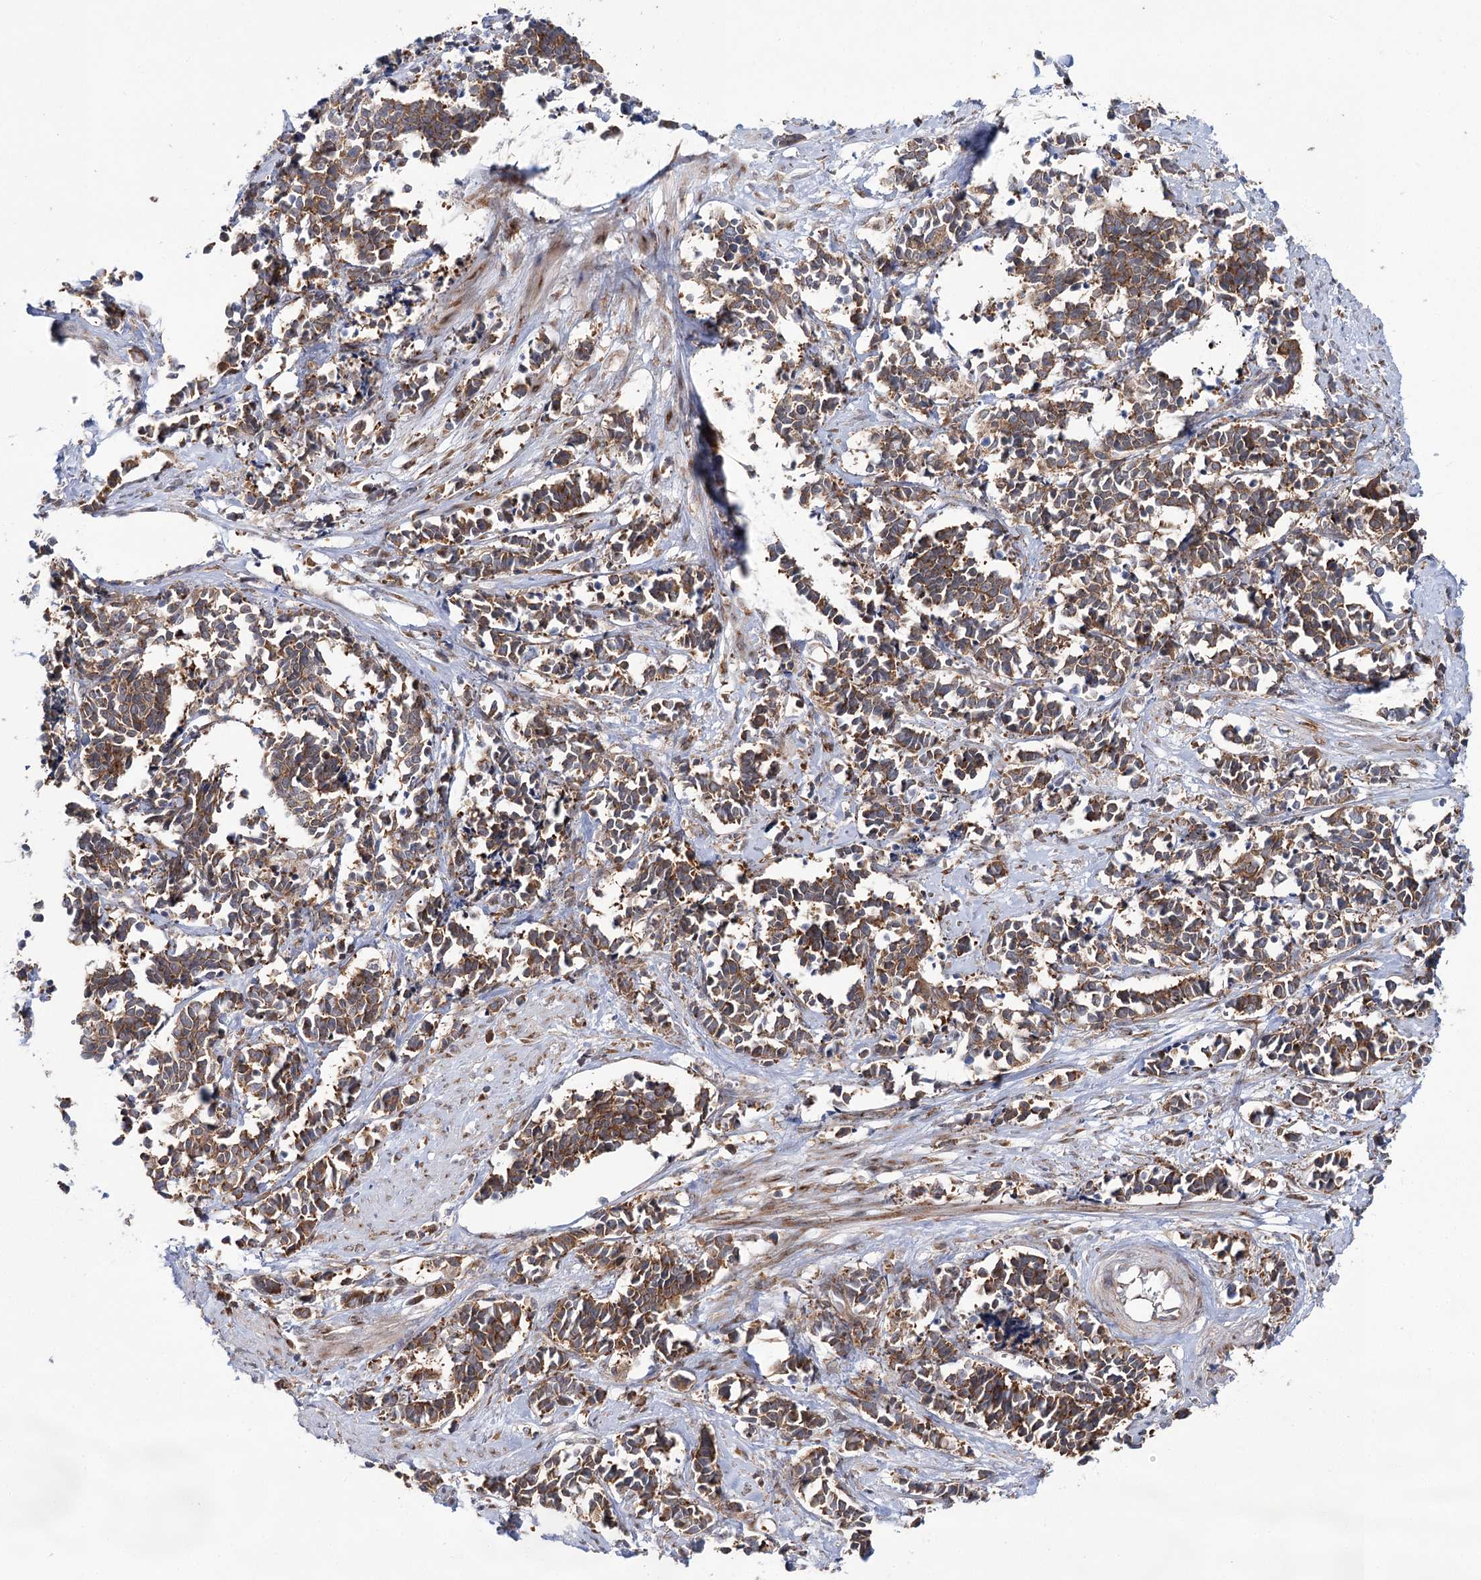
{"staining": {"intensity": "moderate", "quantity": ">75%", "location": "cytoplasmic/membranous"}, "tissue": "cervical cancer", "cell_type": "Tumor cells", "image_type": "cancer", "snomed": [{"axis": "morphology", "description": "Normal tissue, NOS"}, {"axis": "morphology", "description": "Squamous cell carcinoma, NOS"}, {"axis": "topography", "description": "Cervix"}], "caption": "Protein expression analysis of human squamous cell carcinoma (cervical) reveals moderate cytoplasmic/membranous staining in about >75% of tumor cells.", "gene": "VWA2", "patient": {"sex": "female", "age": 35}}